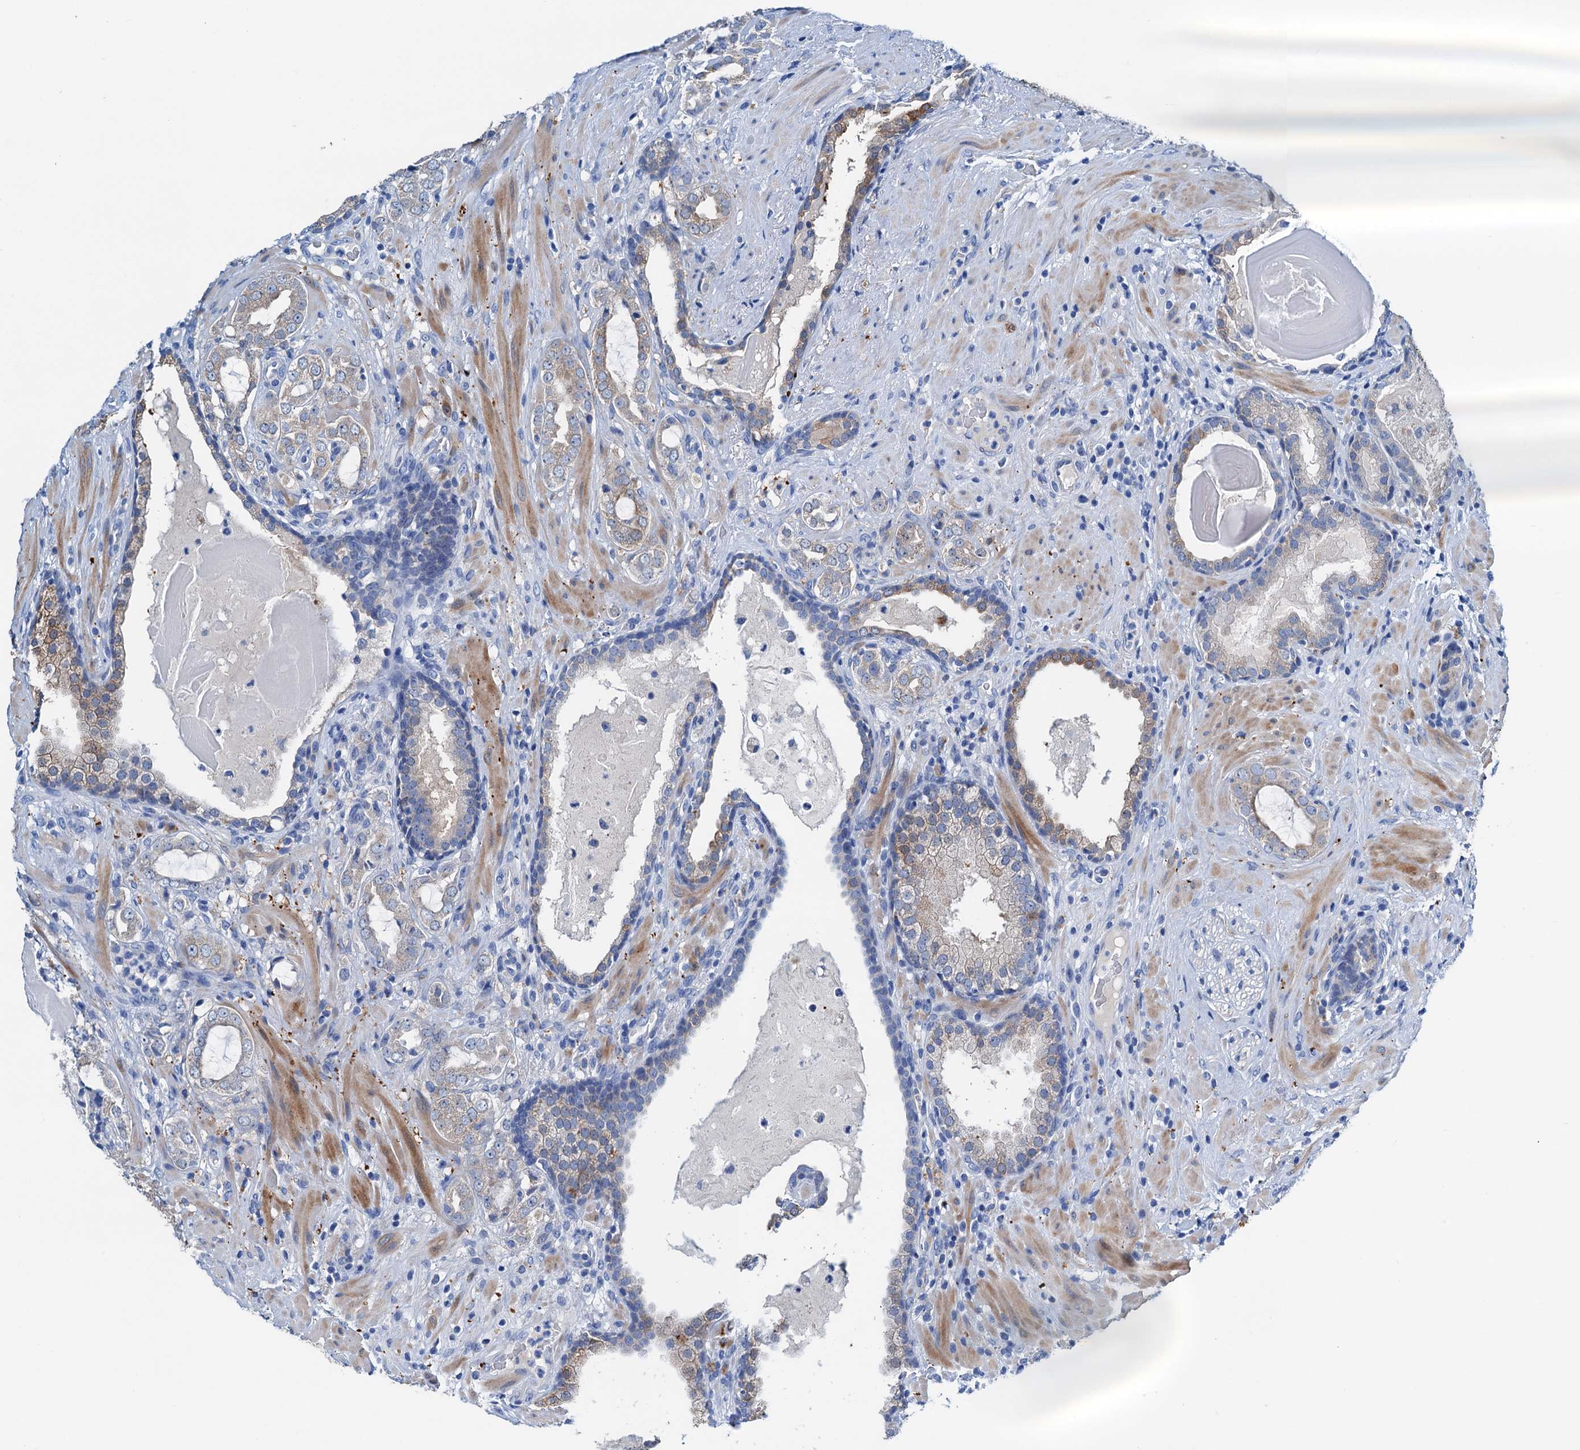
{"staining": {"intensity": "weak", "quantity": "<25%", "location": "cytoplasmic/membranous"}, "tissue": "prostate cancer", "cell_type": "Tumor cells", "image_type": "cancer", "snomed": [{"axis": "morphology", "description": "Adenocarcinoma, High grade"}, {"axis": "topography", "description": "Prostate"}], "caption": "This is a photomicrograph of immunohistochemistry (IHC) staining of prostate cancer (high-grade adenocarcinoma), which shows no positivity in tumor cells.", "gene": "C1QTNF4", "patient": {"sex": "male", "age": 64}}